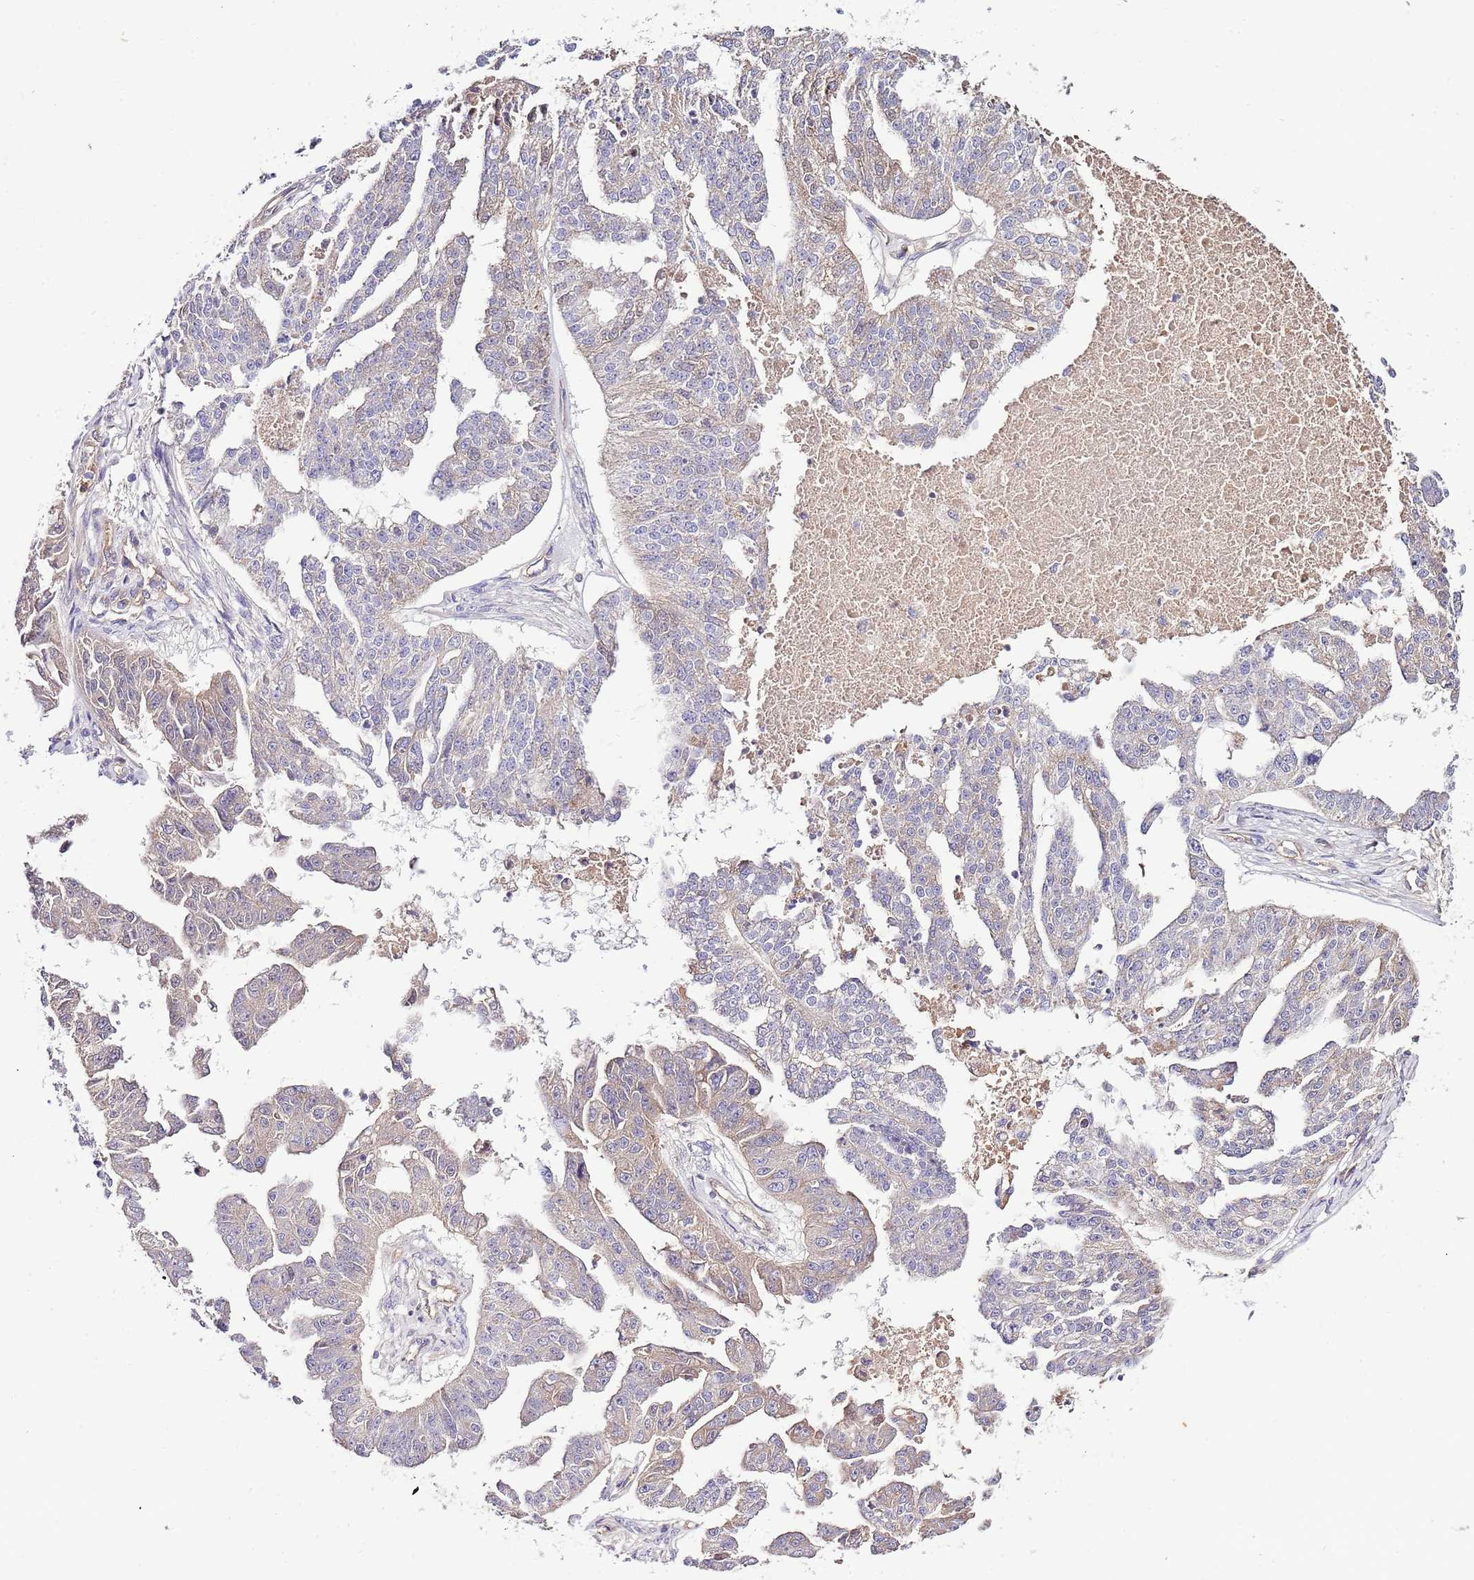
{"staining": {"intensity": "weak", "quantity": "<25%", "location": "cytoplasmic/membranous"}, "tissue": "ovarian cancer", "cell_type": "Tumor cells", "image_type": "cancer", "snomed": [{"axis": "morphology", "description": "Cystadenocarcinoma, serous, NOS"}, {"axis": "topography", "description": "Ovary"}], "caption": "Immunohistochemical staining of human ovarian cancer demonstrates no significant positivity in tumor cells.", "gene": "DOCK6", "patient": {"sex": "female", "age": 58}}